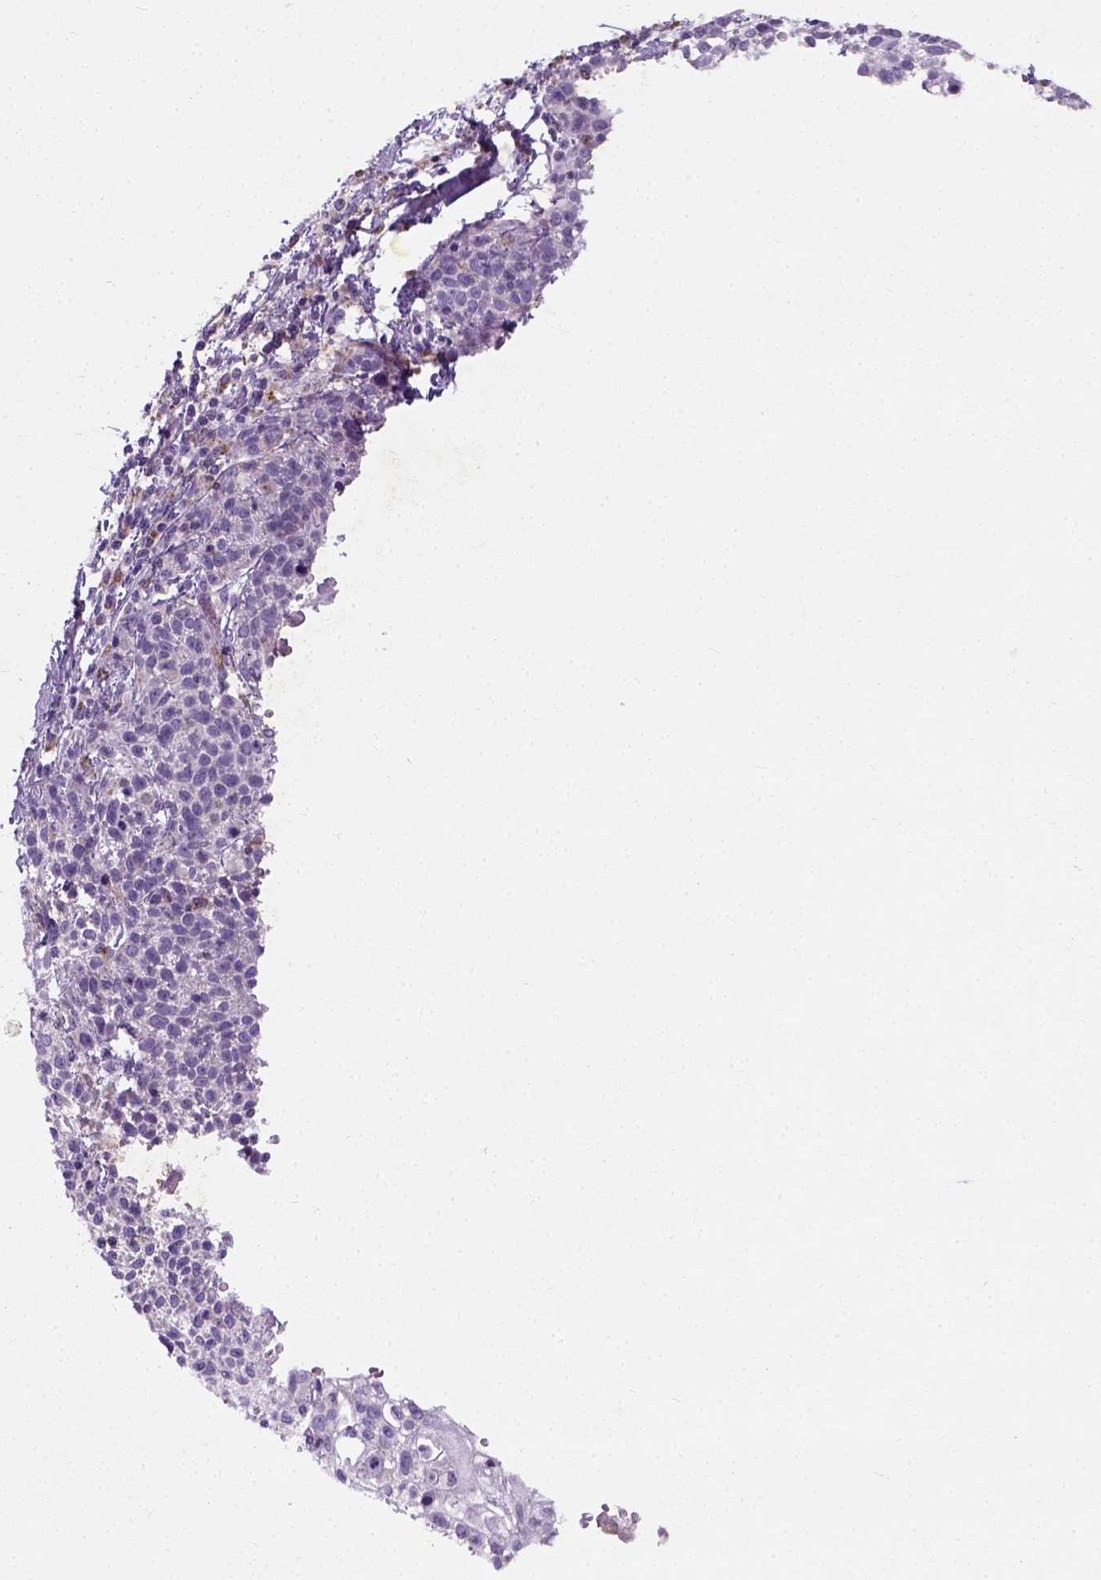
{"staining": {"intensity": "negative", "quantity": "none", "location": "none"}, "tissue": "cervical cancer", "cell_type": "Tumor cells", "image_type": "cancer", "snomed": [{"axis": "morphology", "description": "Squamous cell carcinoma, NOS"}, {"axis": "topography", "description": "Cervix"}], "caption": "Immunohistochemistry (IHC) micrograph of neoplastic tissue: human cervical cancer (squamous cell carcinoma) stained with DAB exhibits no significant protein expression in tumor cells.", "gene": "CHODL", "patient": {"sex": "female", "age": 61}}